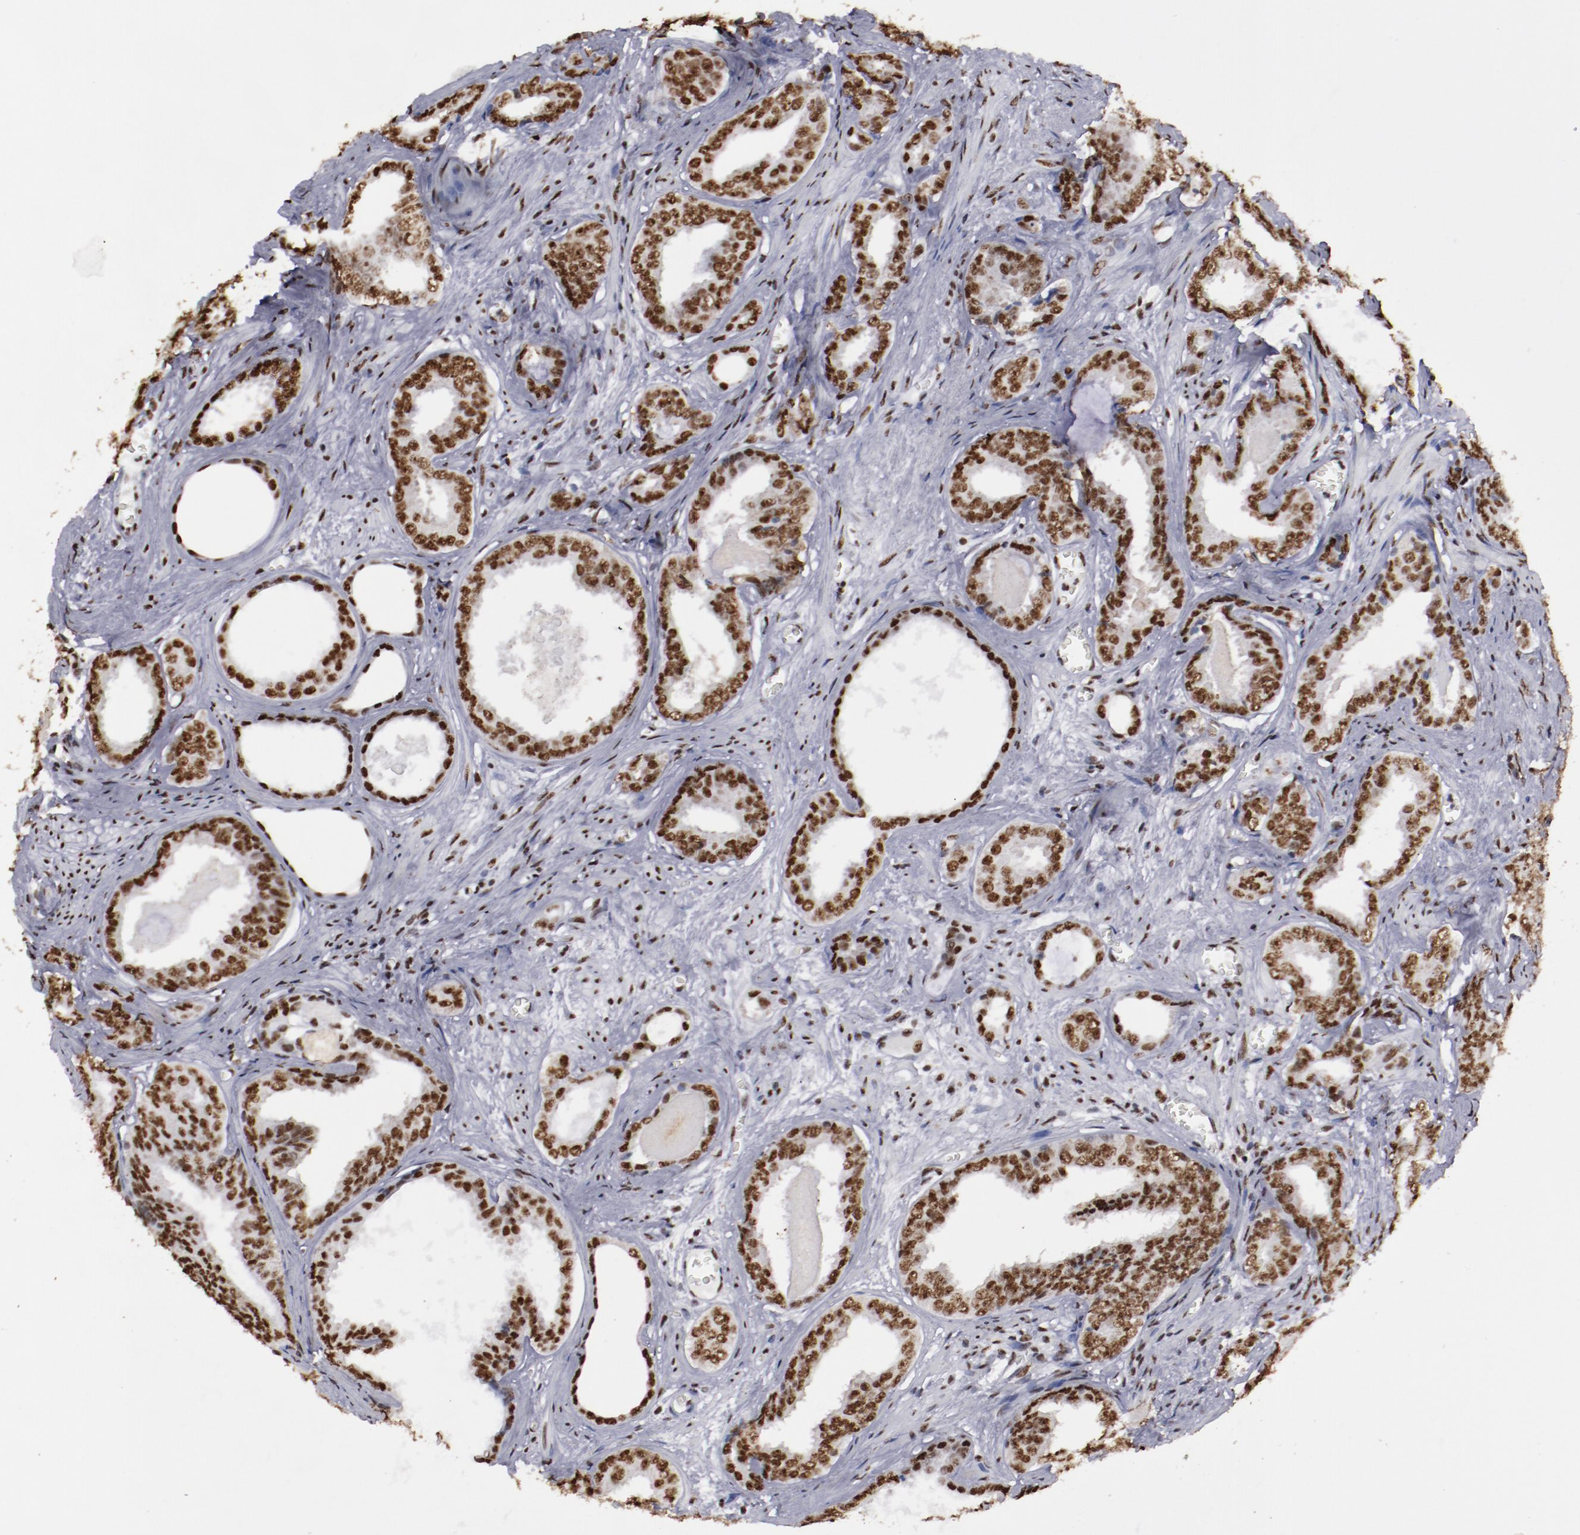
{"staining": {"intensity": "strong", "quantity": ">75%", "location": "nuclear"}, "tissue": "prostate cancer", "cell_type": "Tumor cells", "image_type": "cancer", "snomed": [{"axis": "morphology", "description": "Adenocarcinoma, Medium grade"}, {"axis": "topography", "description": "Prostate"}], "caption": "DAB immunohistochemical staining of adenocarcinoma (medium-grade) (prostate) shows strong nuclear protein staining in approximately >75% of tumor cells.", "gene": "HNRNPA2B1", "patient": {"sex": "male", "age": 79}}